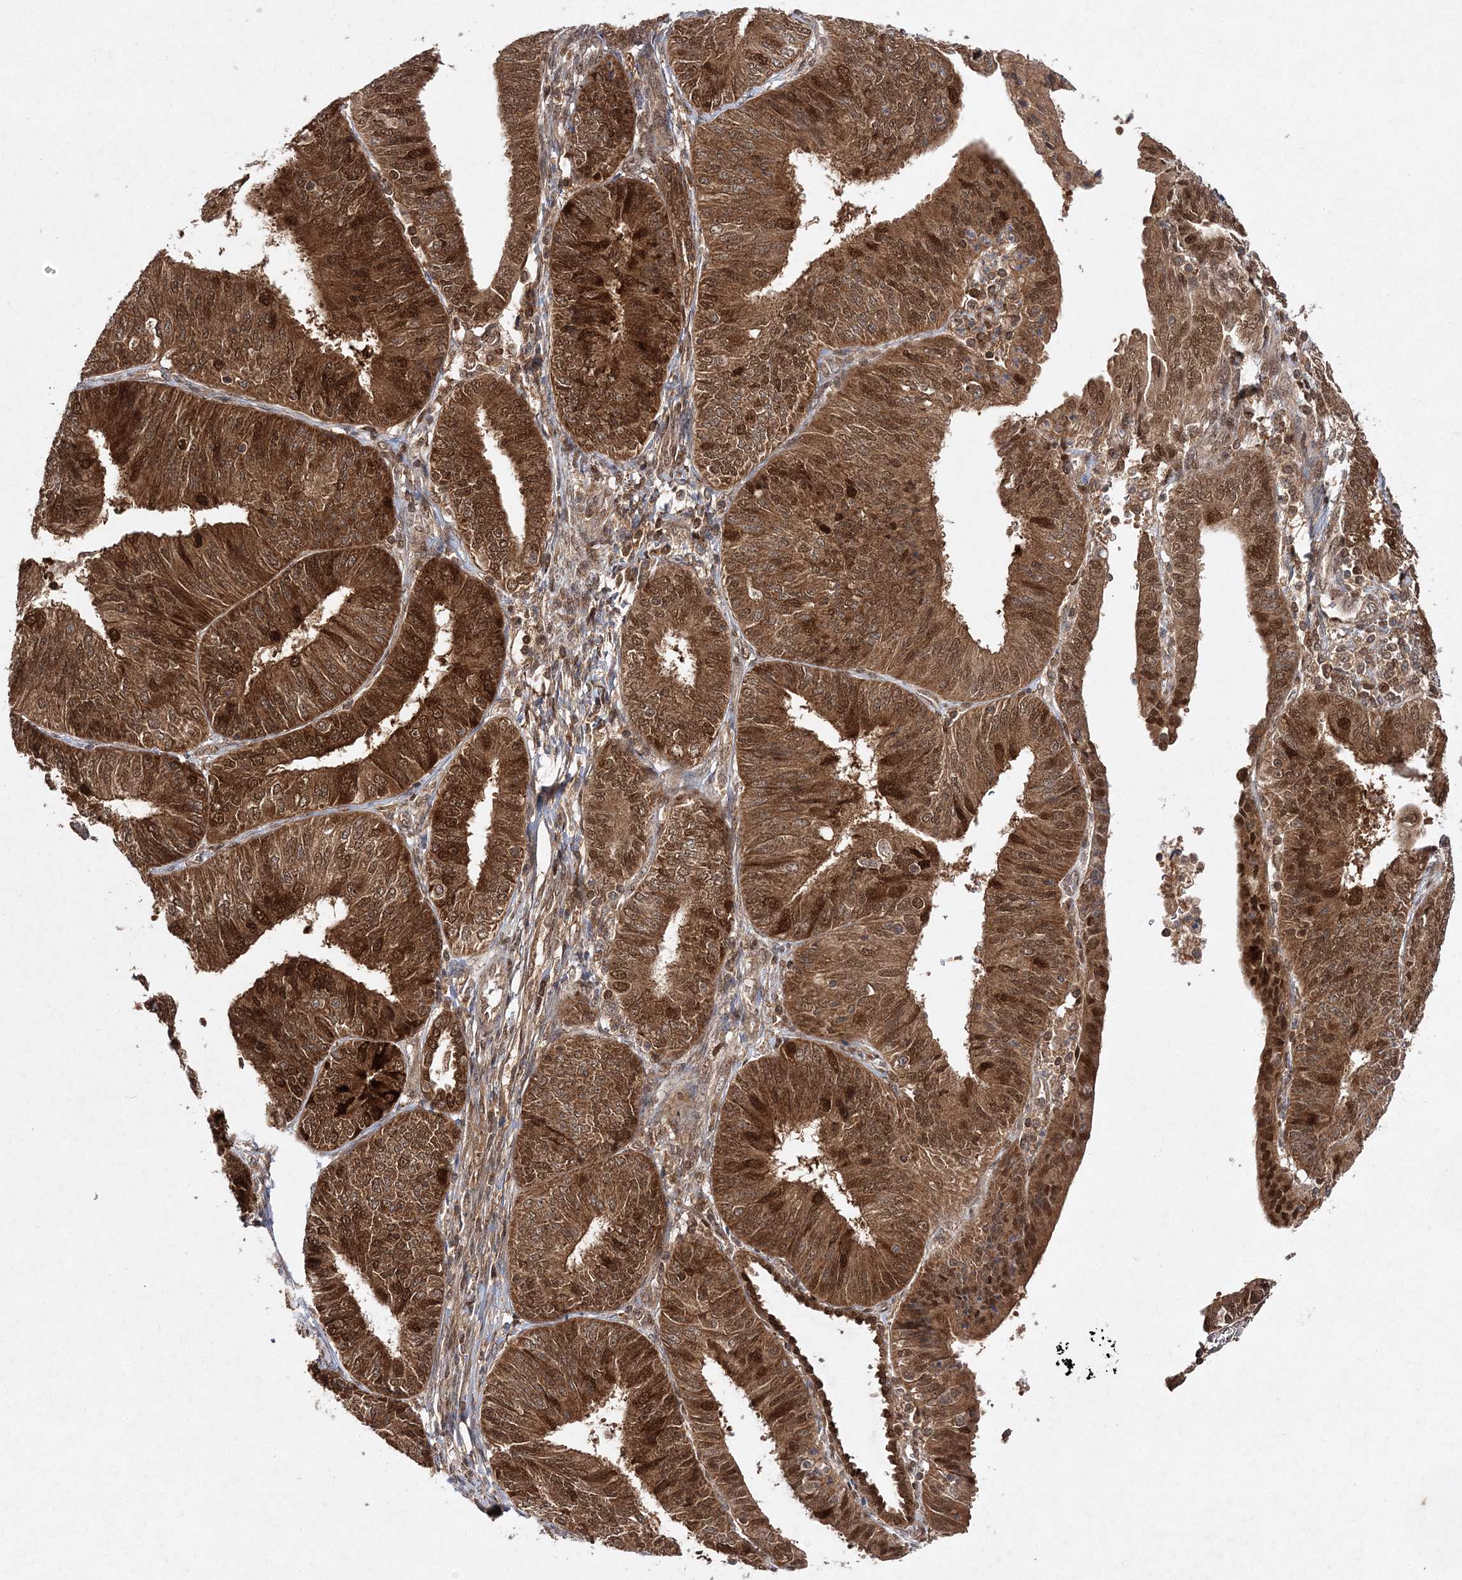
{"staining": {"intensity": "moderate", "quantity": ">75%", "location": "cytoplasmic/membranous,nuclear"}, "tissue": "endometrial cancer", "cell_type": "Tumor cells", "image_type": "cancer", "snomed": [{"axis": "morphology", "description": "Adenocarcinoma, NOS"}, {"axis": "topography", "description": "Endometrium"}], "caption": "Immunohistochemical staining of human adenocarcinoma (endometrial) shows moderate cytoplasmic/membranous and nuclear protein expression in about >75% of tumor cells.", "gene": "NIF3L1", "patient": {"sex": "female", "age": 58}}